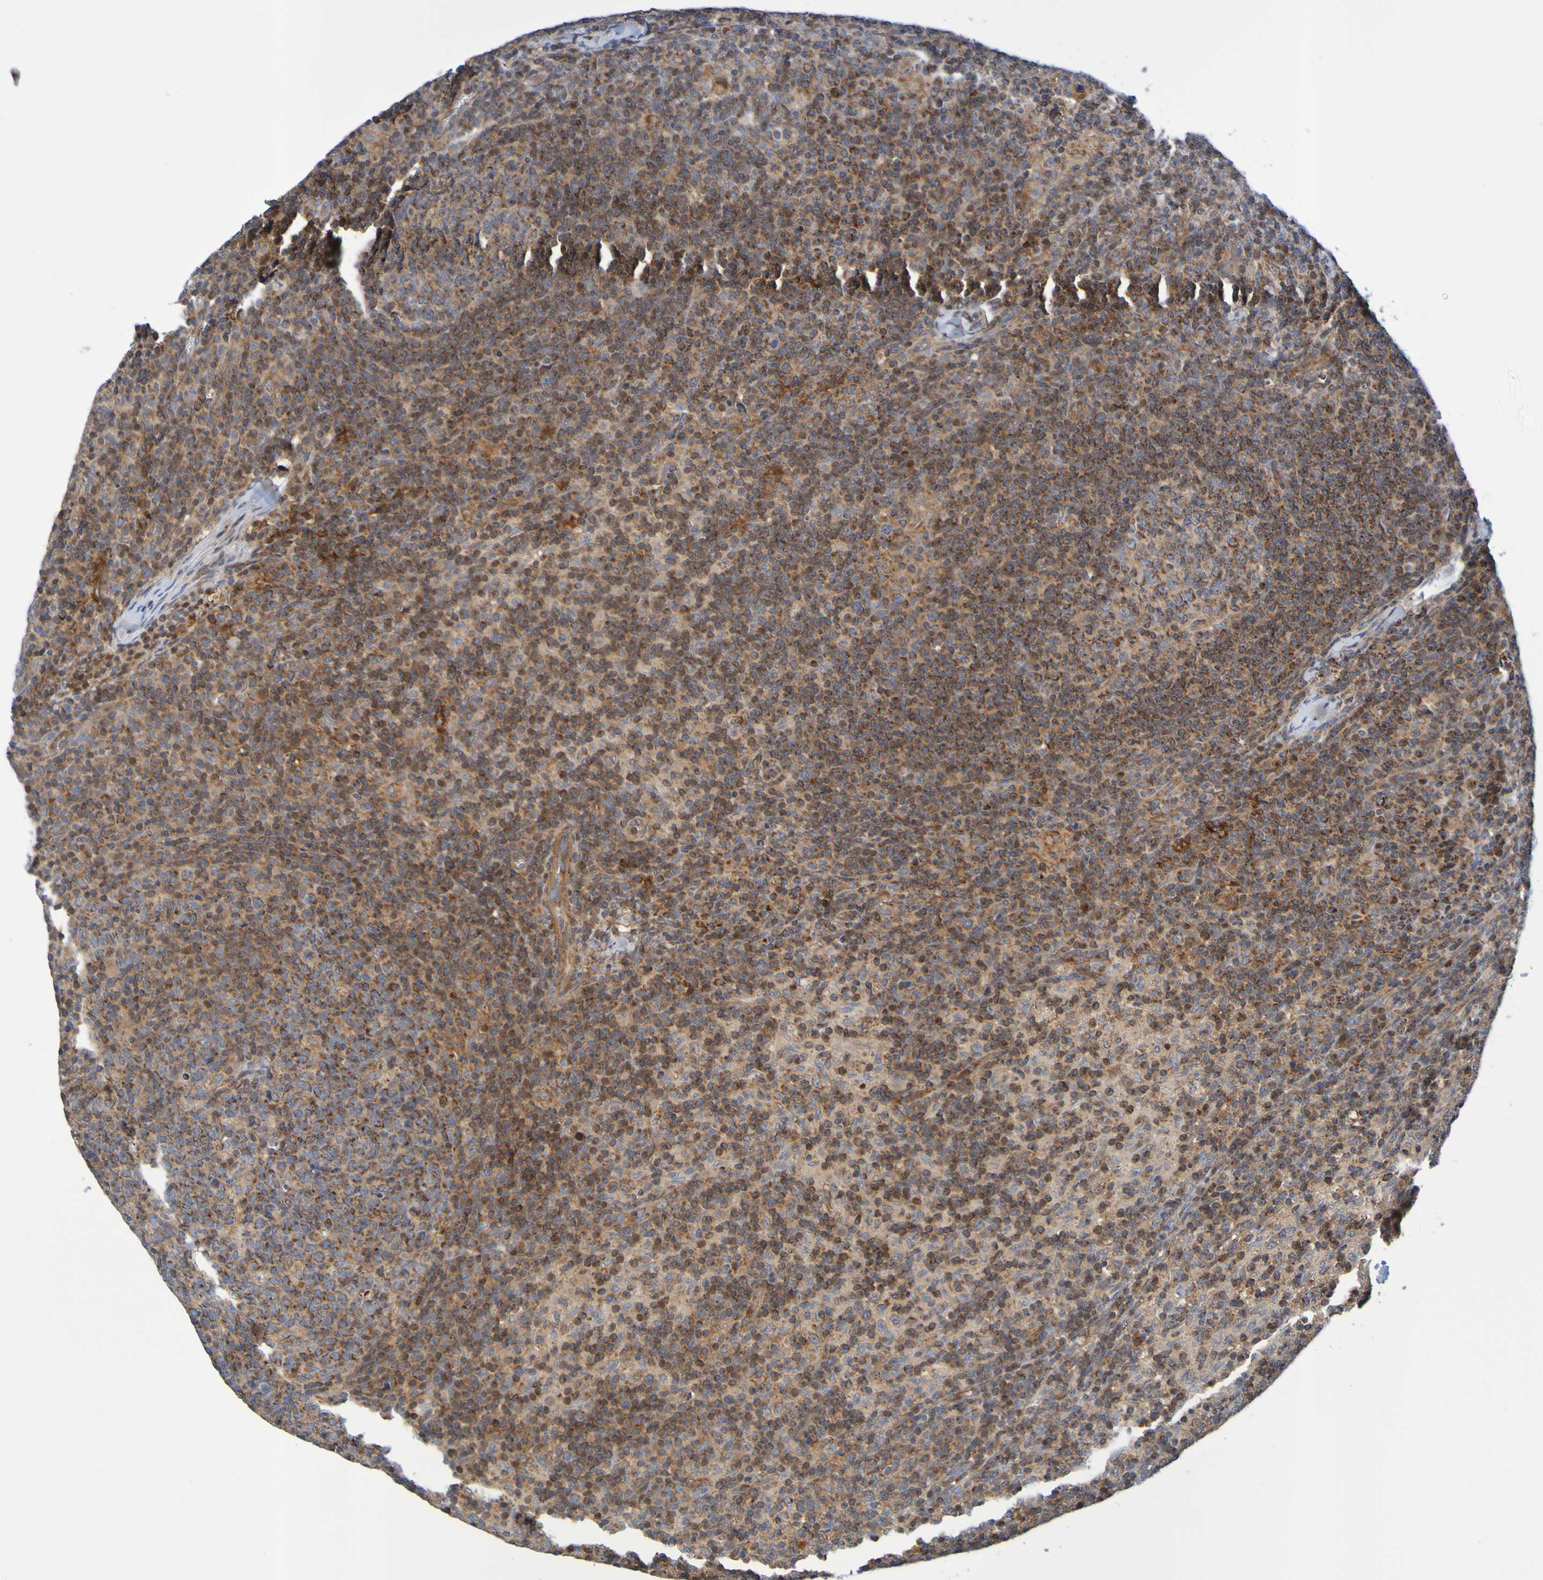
{"staining": {"intensity": "strong", "quantity": "25%-75%", "location": "cytoplasmic/membranous"}, "tissue": "lymph node", "cell_type": "Germinal center cells", "image_type": "normal", "snomed": [{"axis": "morphology", "description": "Normal tissue, NOS"}, {"axis": "morphology", "description": "Inflammation, NOS"}, {"axis": "topography", "description": "Lymph node"}], "caption": "Germinal center cells demonstrate high levels of strong cytoplasmic/membranous expression in about 25%-75% of cells in benign lymph node.", "gene": "CCDC51", "patient": {"sex": "male", "age": 55}}